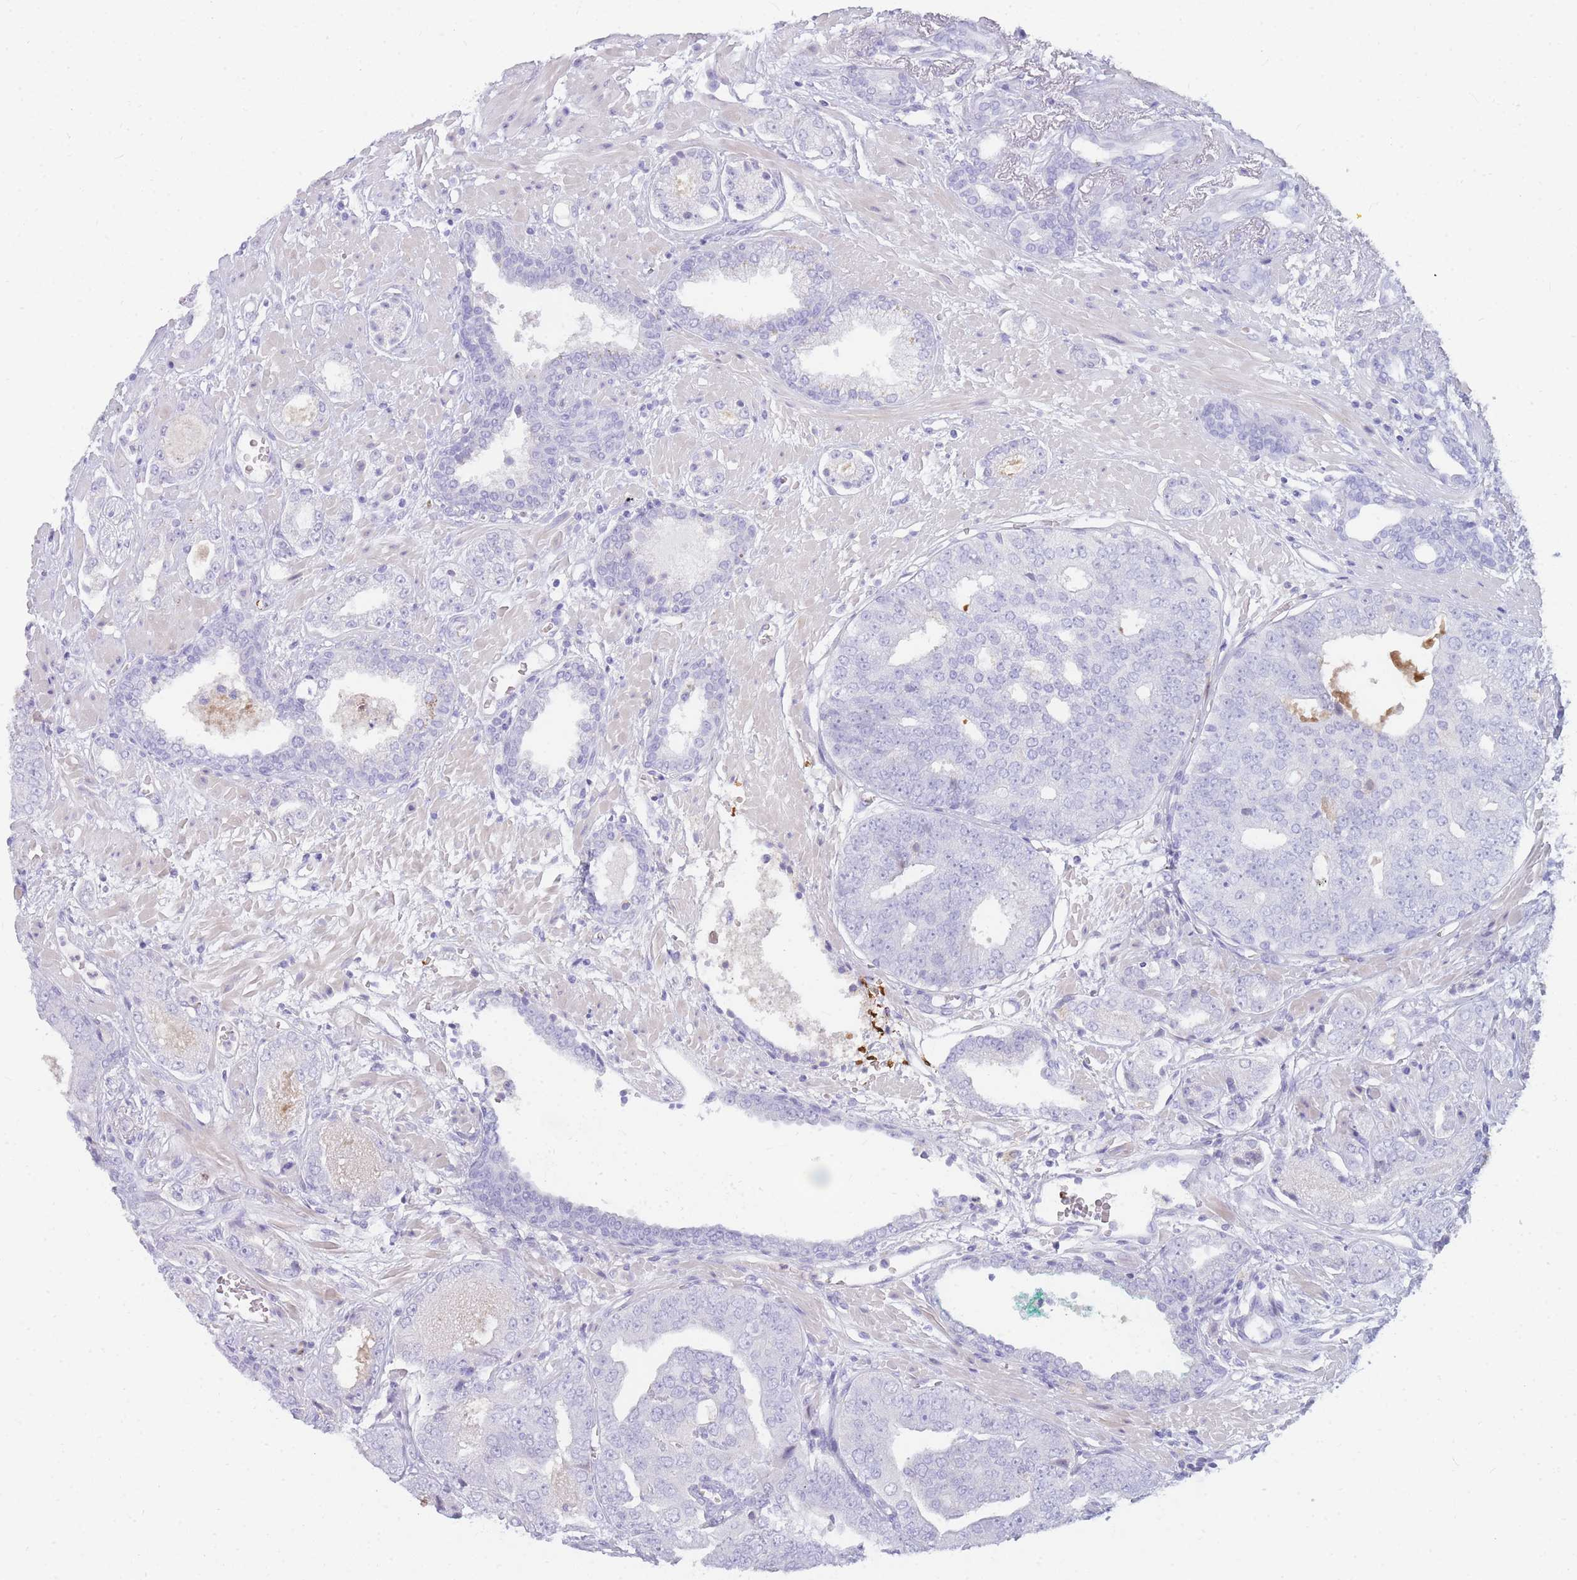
{"staining": {"intensity": "negative", "quantity": "none", "location": "none"}, "tissue": "prostate cancer", "cell_type": "Tumor cells", "image_type": "cancer", "snomed": [{"axis": "morphology", "description": "Adenocarcinoma, High grade"}, {"axis": "topography", "description": "Prostate"}], "caption": "Human high-grade adenocarcinoma (prostate) stained for a protein using immunohistochemistry displays no staining in tumor cells.", "gene": "NKX1-2", "patient": {"sex": "male", "age": 71}}